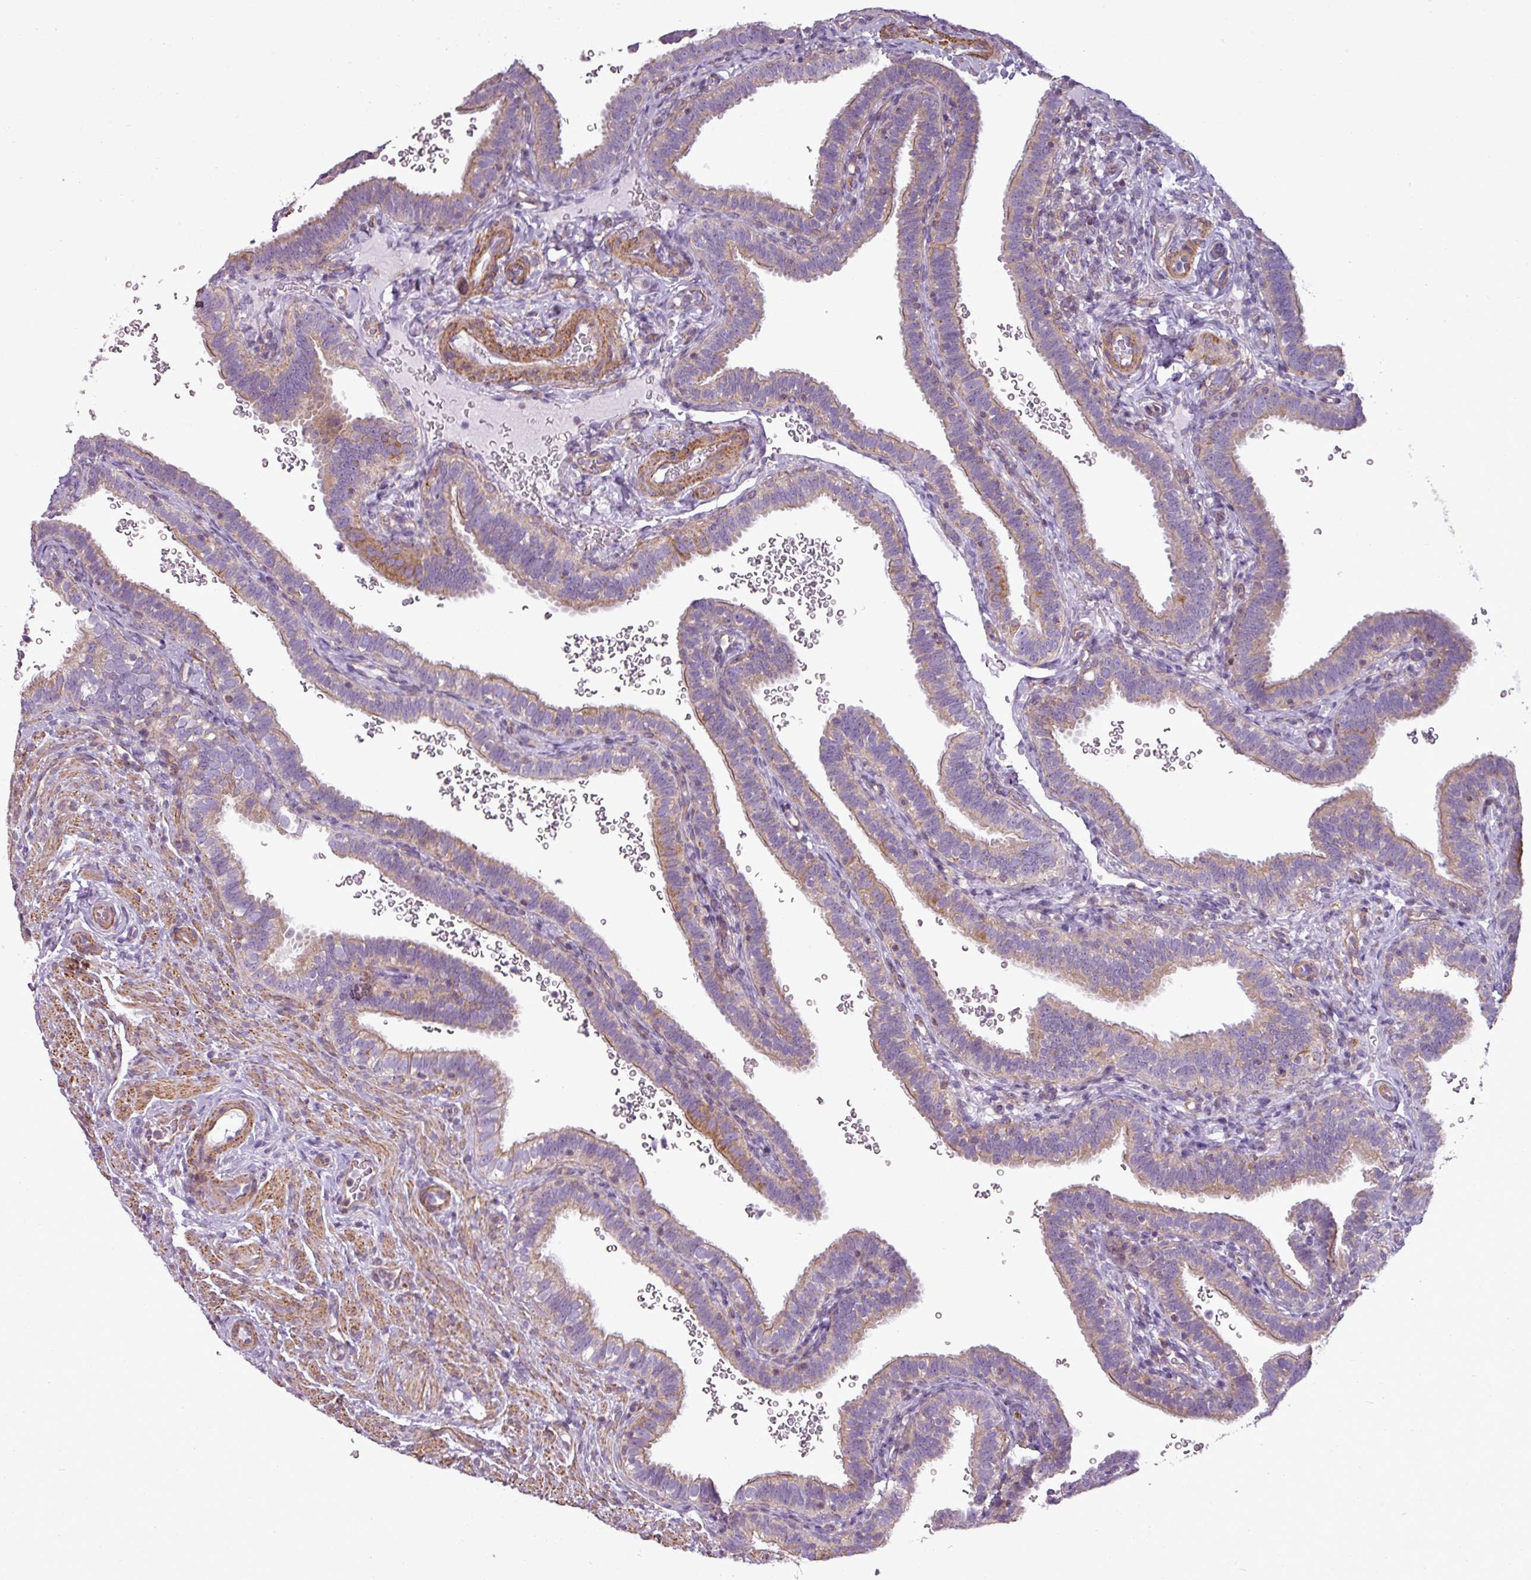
{"staining": {"intensity": "weak", "quantity": "25%-75%", "location": "cytoplasmic/membranous"}, "tissue": "fallopian tube", "cell_type": "Glandular cells", "image_type": "normal", "snomed": [{"axis": "morphology", "description": "Normal tissue, NOS"}, {"axis": "topography", "description": "Fallopian tube"}], "caption": "About 25%-75% of glandular cells in benign human fallopian tube exhibit weak cytoplasmic/membranous protein expression as visualized by brown immunohistochemical staining.", "gene": "BTN2A2", "patient": {"sex": "female", "age": 41}}